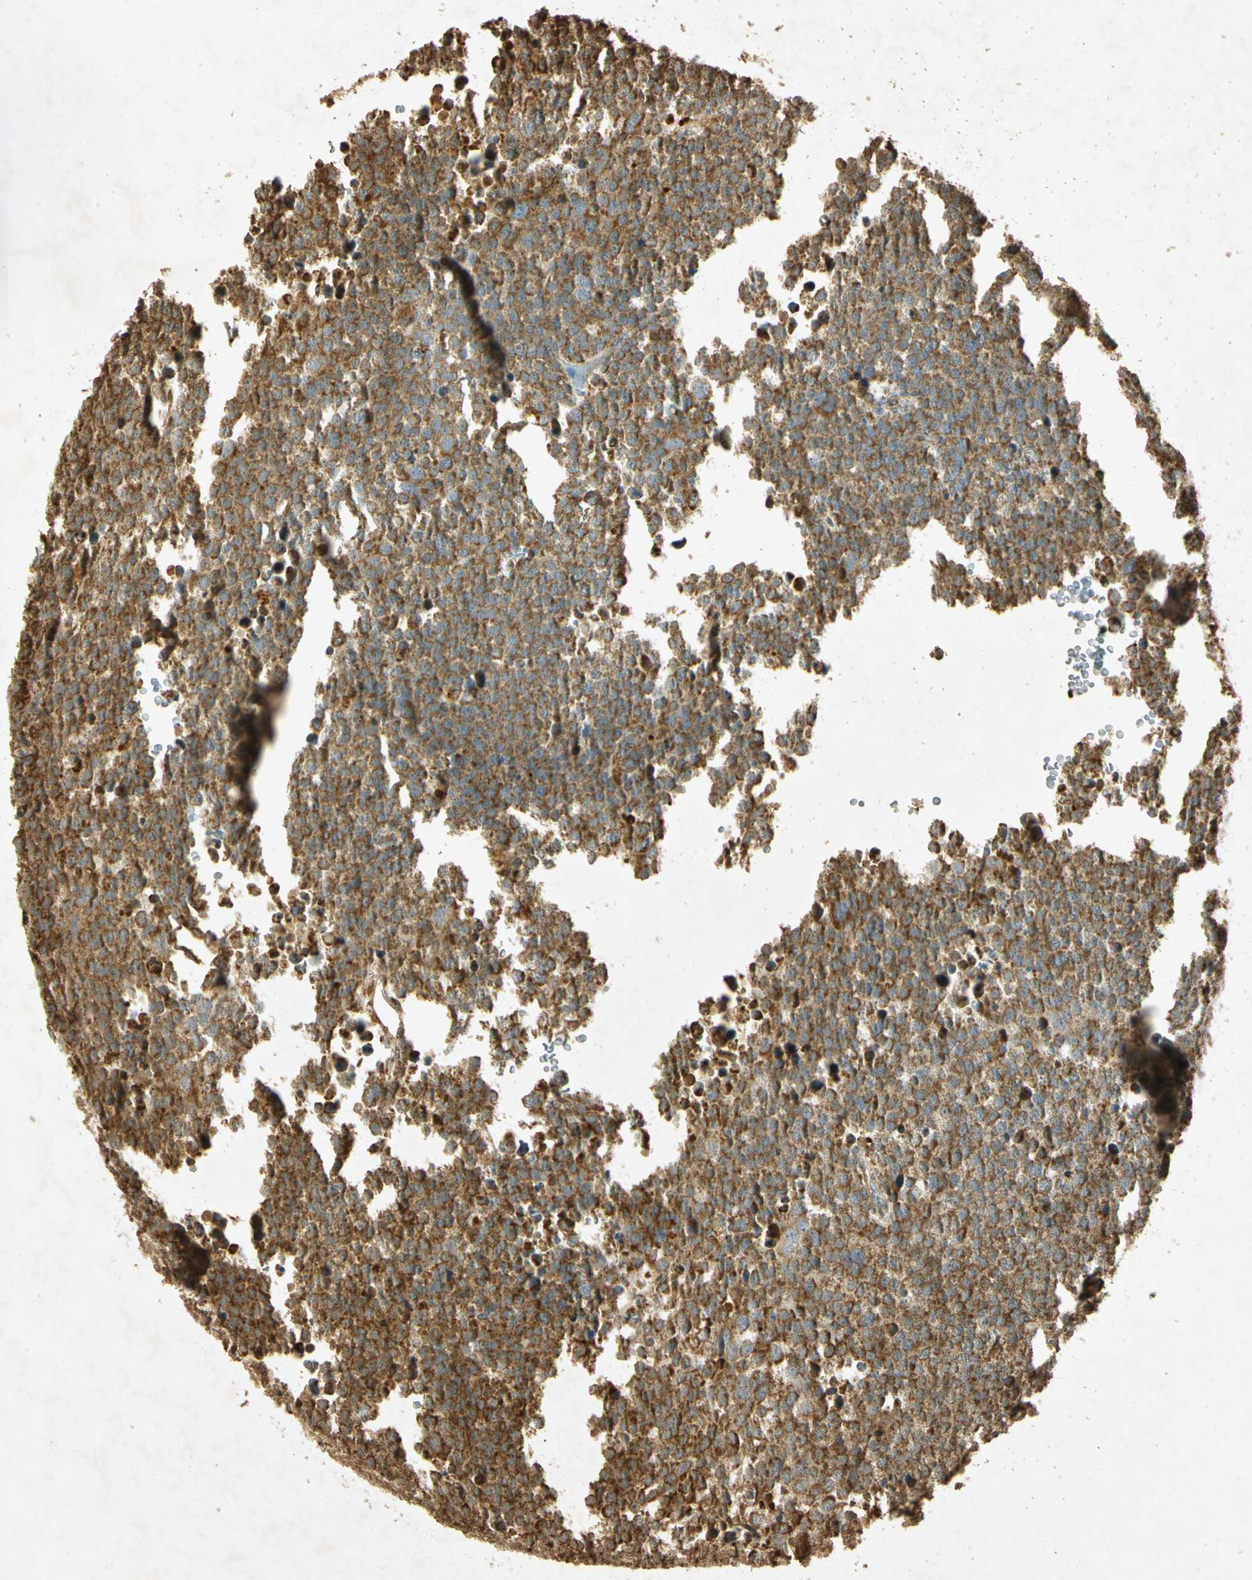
{"staining": {"intensity": "moderate", "quantity": ">75%", "location": "cytoplasmic/membranous"}, "tissue": "testis cancer", "cell_type": "Tumor cells", "image_type": "cancer", "snomed": [{"axis": "morphology", "description": "Seminoma, NOS"}, {"axis": "topography", "description": "Testis"}], "caption": "Seminoma (testis) stained with a brown dye reveals moderate cytoplasmic/membranous positive staining in about >75% of tumor cells.", "gene": "PRDX3", "patient": {"sex": "male", "age": 71}}